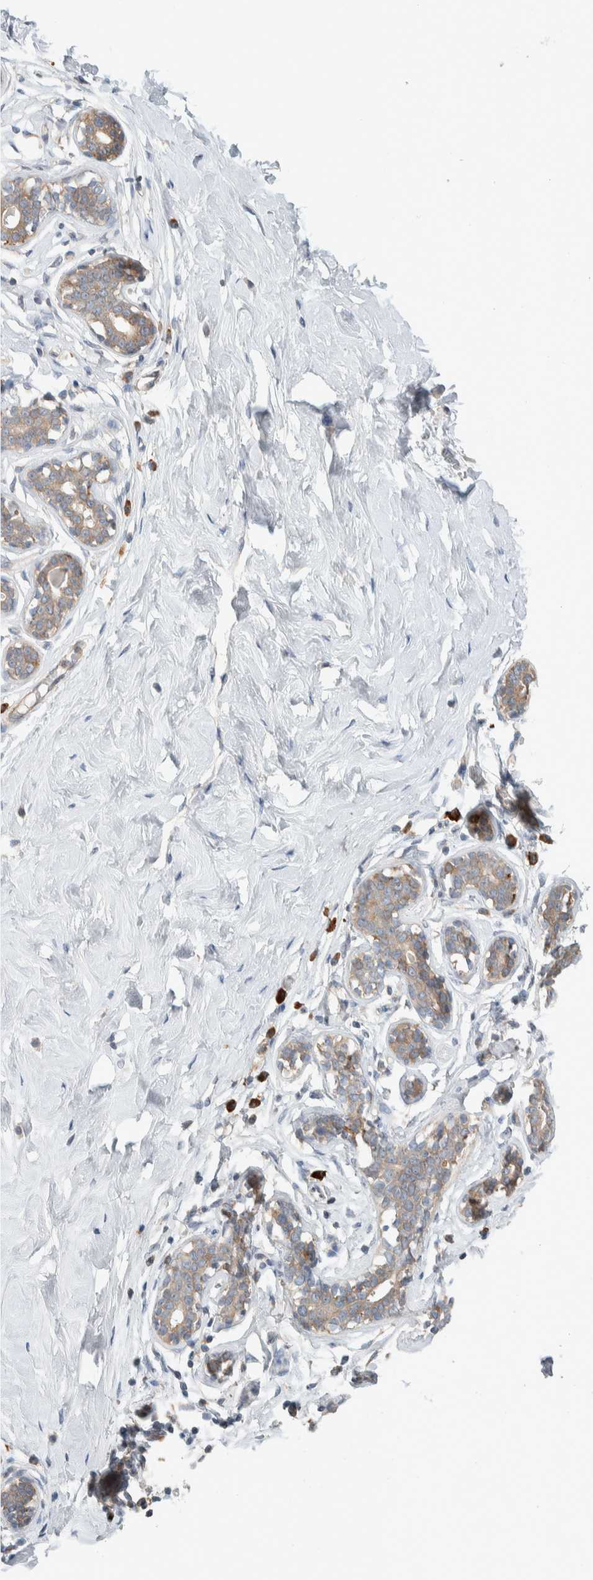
{"staining": {"intensity": "negative", "quantity": "none", "location": "none"}, "tissue": "breast", "cell_type": "Adipocytes", "image_type": "normal", "snomed": [{"axis": "morphology", "description": "Normal tissue, NOS"}, {"axis": "topography", "description": "Breast"}], "caption": "Immunohistochemistry (IHC) image of unremarkable breast: human breast stained with DAB demonstrates no significant protein expression in adipocytes. (IHC, brightfield microscopy, high magnification).", "gene": "ADCY8", "patient": {"sex": "female", "age": 23}}